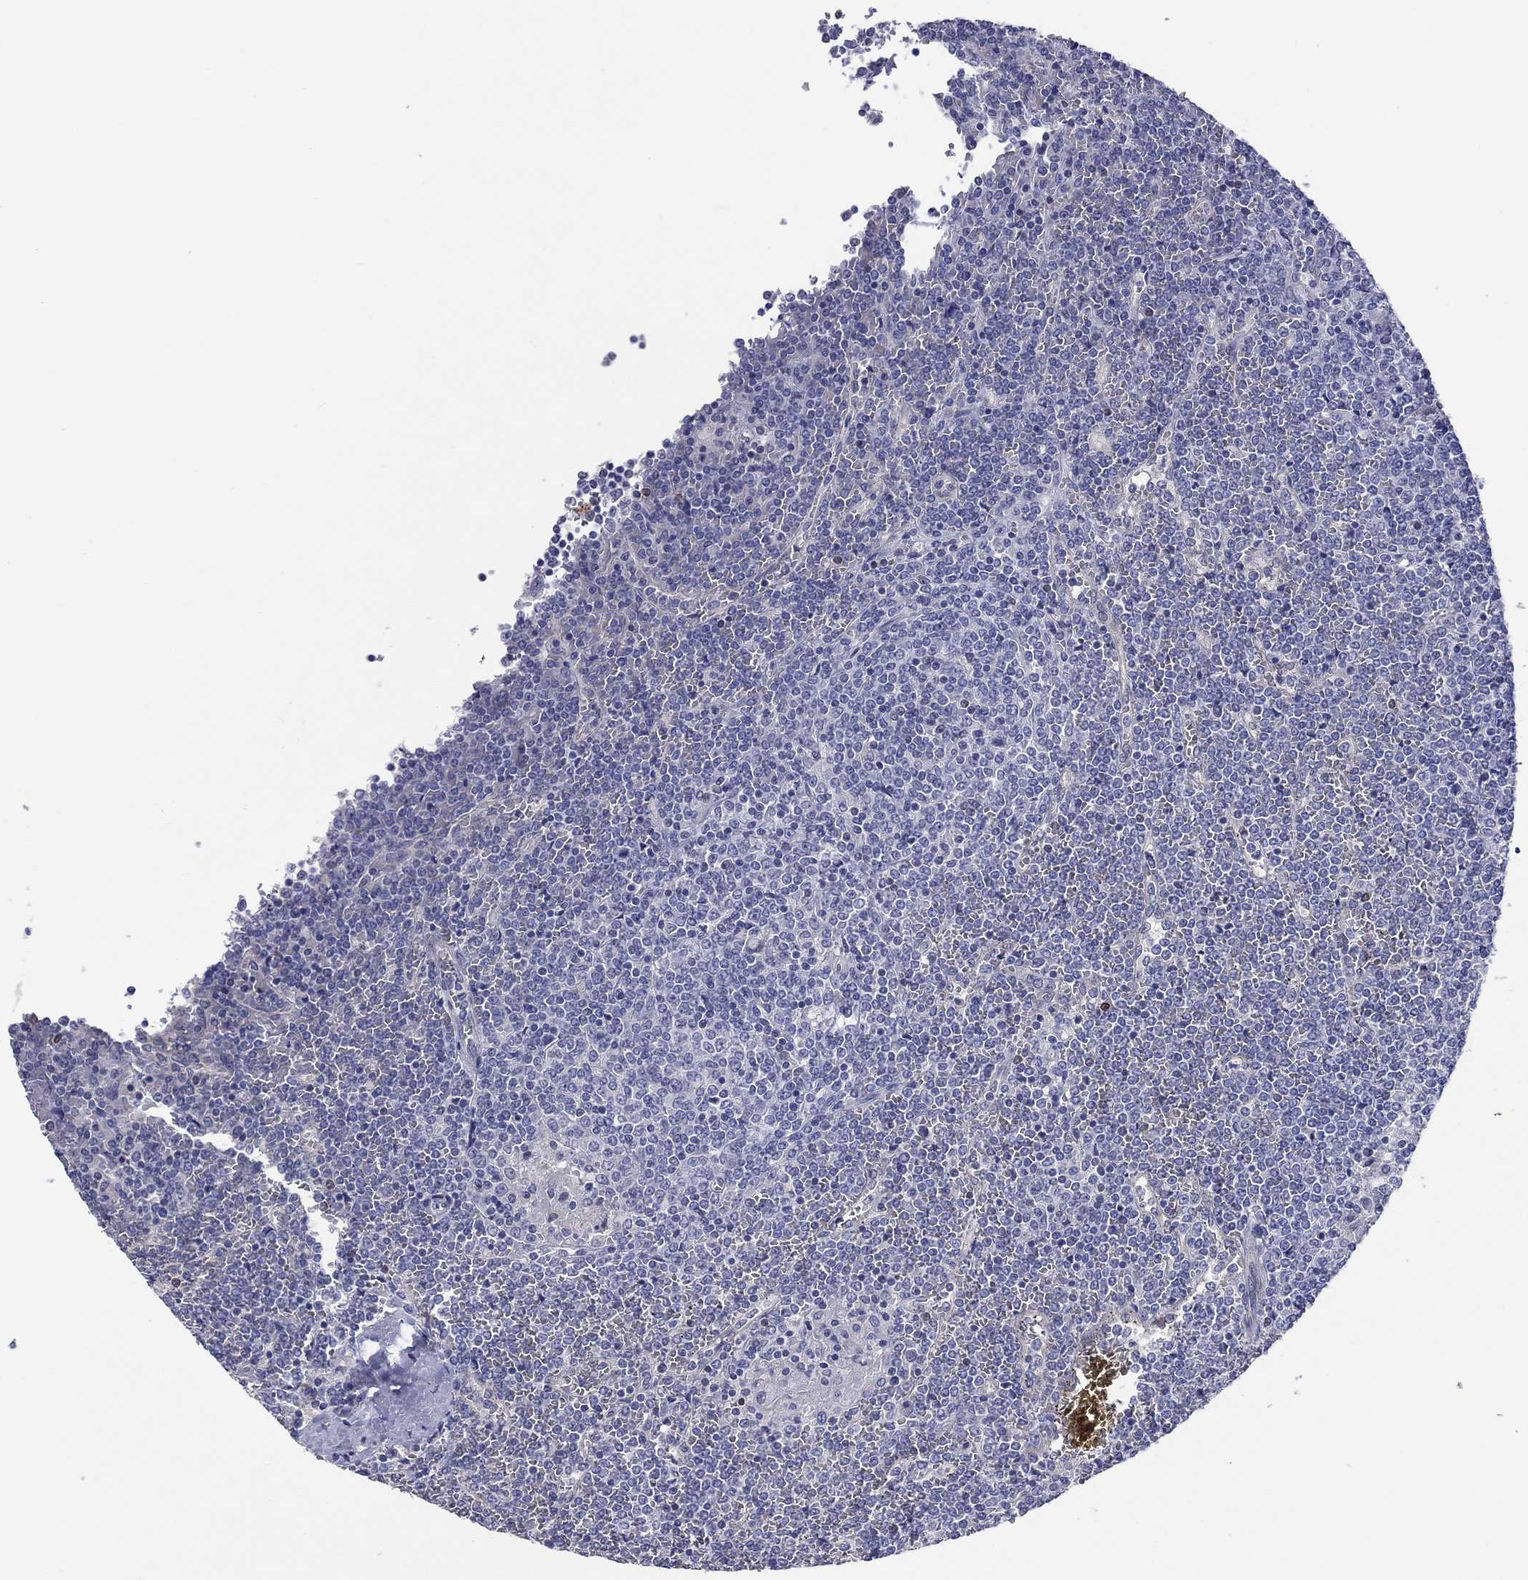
{"staining": {"intensity": "negative", "quantity": "none", "location": "none"}, "tissue": "lymphoma", "cell_type": "Tumor cells", "image_type": "cancer", "snomed": [{"axis": "morphology", "description": "Malignant lymphoma, non-Hodgkin's type, Low grade"}, {"axis": "topography", "description": "Spleen"}], "caption": "Human low-grade malignant lymphoma, non-Hodgkin's type stained for a protein using immunohistochemistry demonstrates no positivity in tumor cells.", "gene": "ERMP1", "patient": {"sex": "female", "age": 19}}